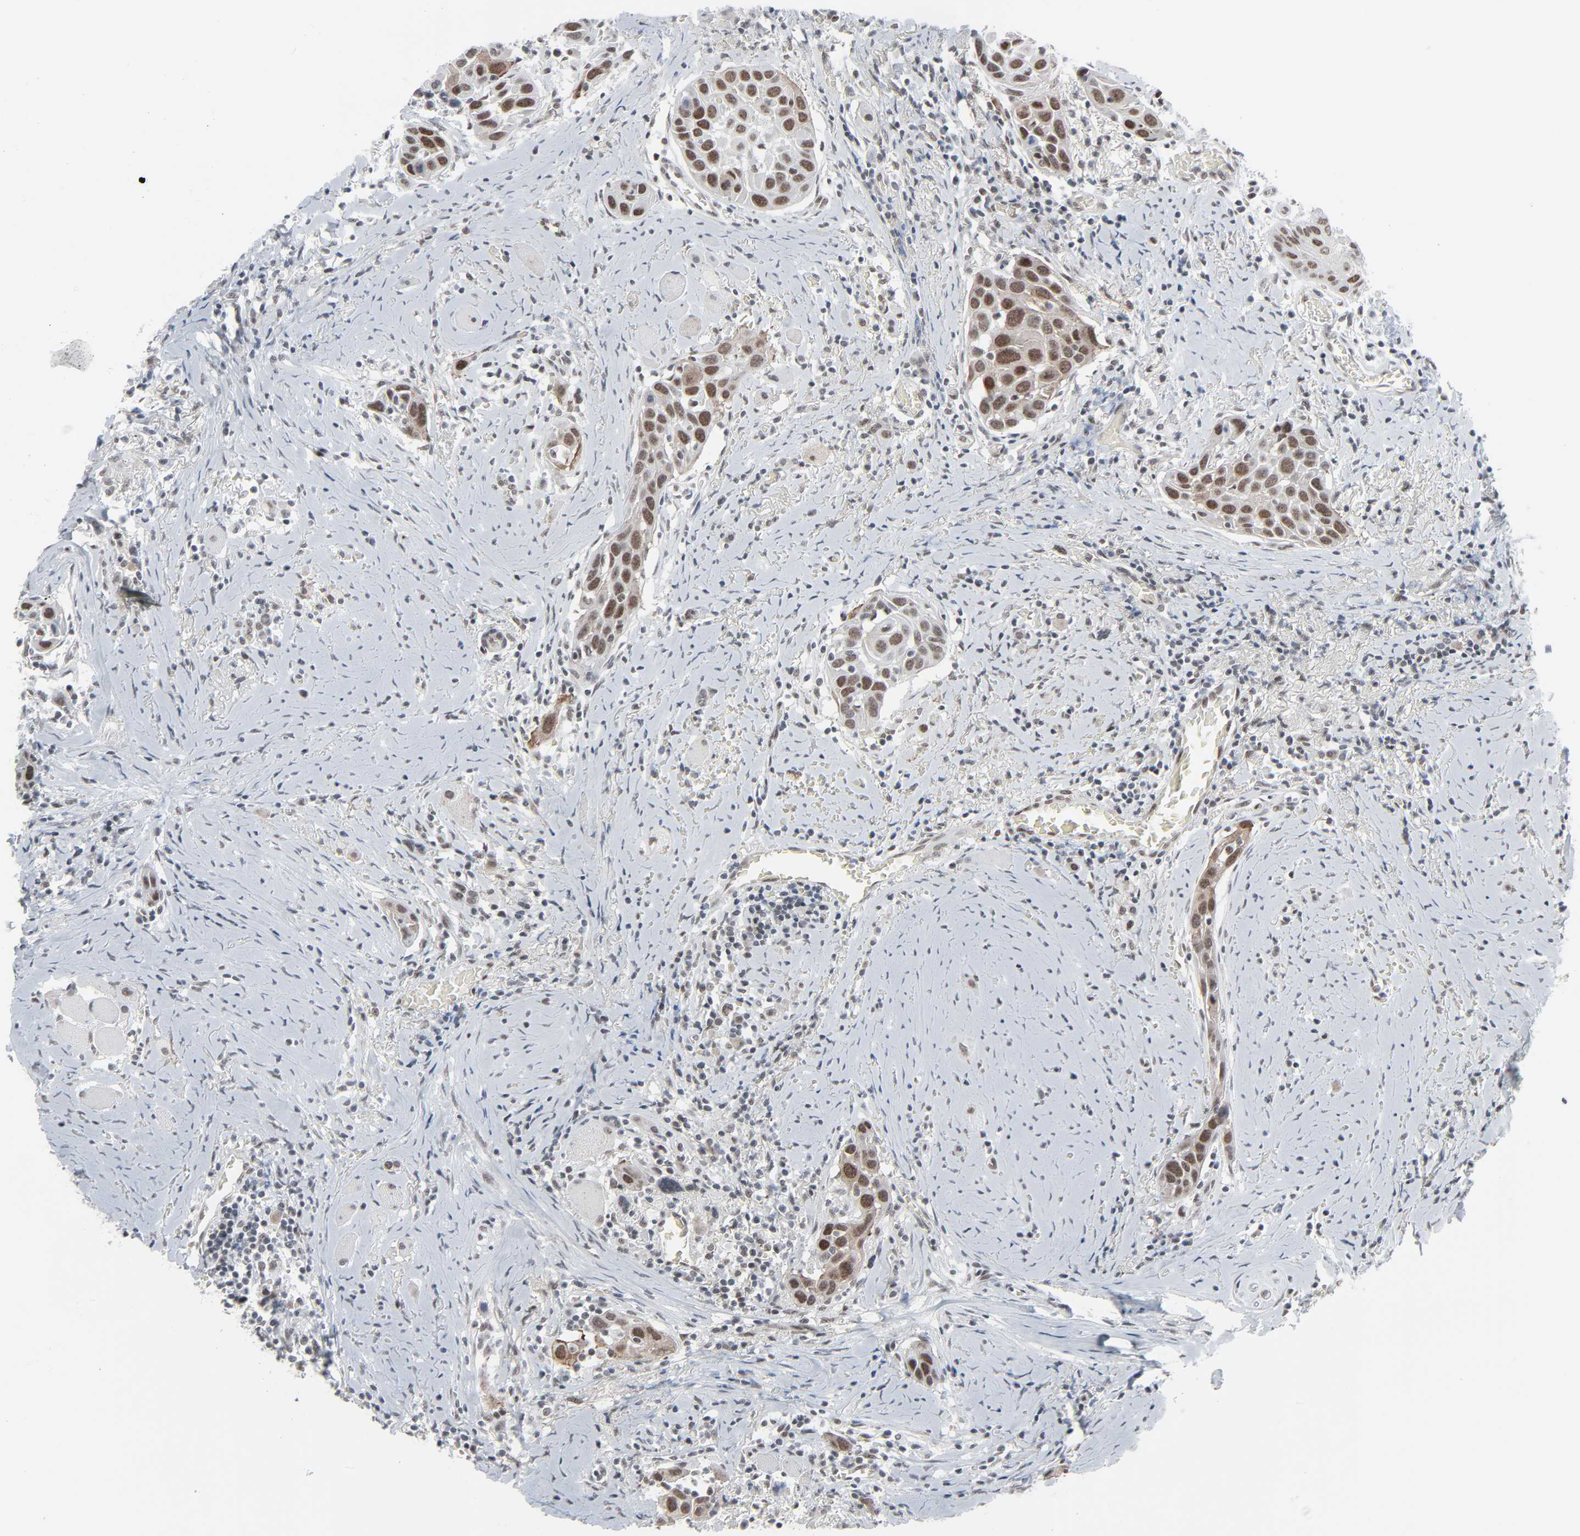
{"staining": {"intensity": "strong", "quantity": "25%-75%", "location": "cytoplasmic/membranous,nuclear"}, "tissue": "head and neck cancer", "cell_type": "Tumor cells", "image_type": "cancer", "snomed": [{"axis": "morphology", "description": "Squamous cell carcinoma, NOS"}, {"axis": "topography", "description": "Oral tissue"}, {"axis": "topography", "description": "Head-Neck"}], "caption": "Immunohistochemistry of human head and neck cancer (squamous cell carcinoma) demonstrates high levels of strong cytoplasmic/membranous and nuclear staining in about 25%-75% of tumor cells.", "gene": "FBXO28", "patient": {"sex": "female", "age": 50}}